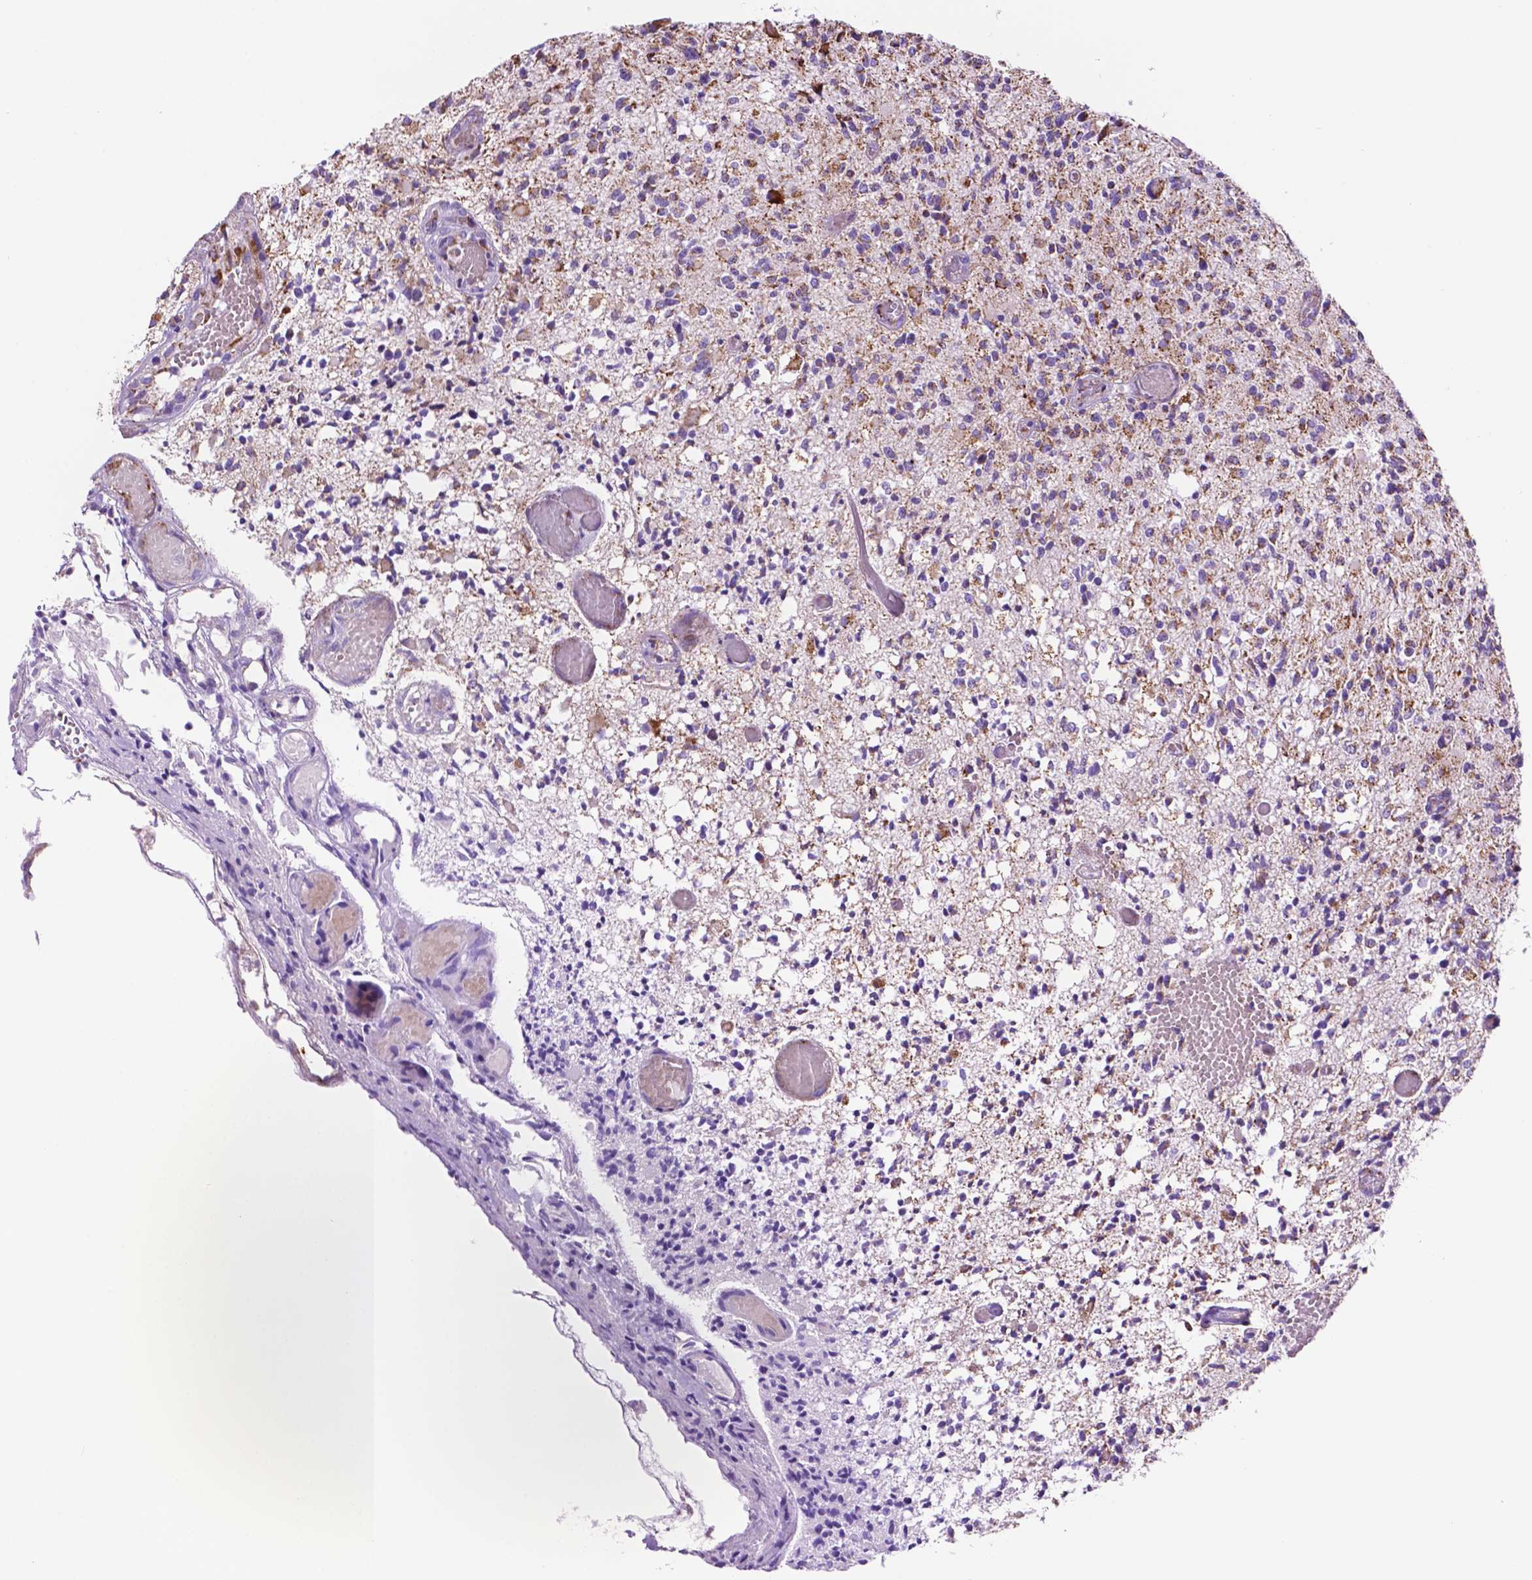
{"staining": {"intensity": "moderate", "quantity": "25%-75%", "location": "cytoplasmic/membranous"}, "tissue": "glioma", "cell_type": "Tumor cells", "image_type": "cancer", "snomed": [{"axis": "morphology", "description": "Glioma, malignant, High grade"}, {"axis": "topography", "description": "Brain"}], "caption": "Protein staining of malignant glioma (high-grade) tissue exhibits moderate cytoplasmic/membranous staining in about 25%-75% of tumor cells.", "gene": "GDPD5", "patient": {"sex": "female", "age": 63}}